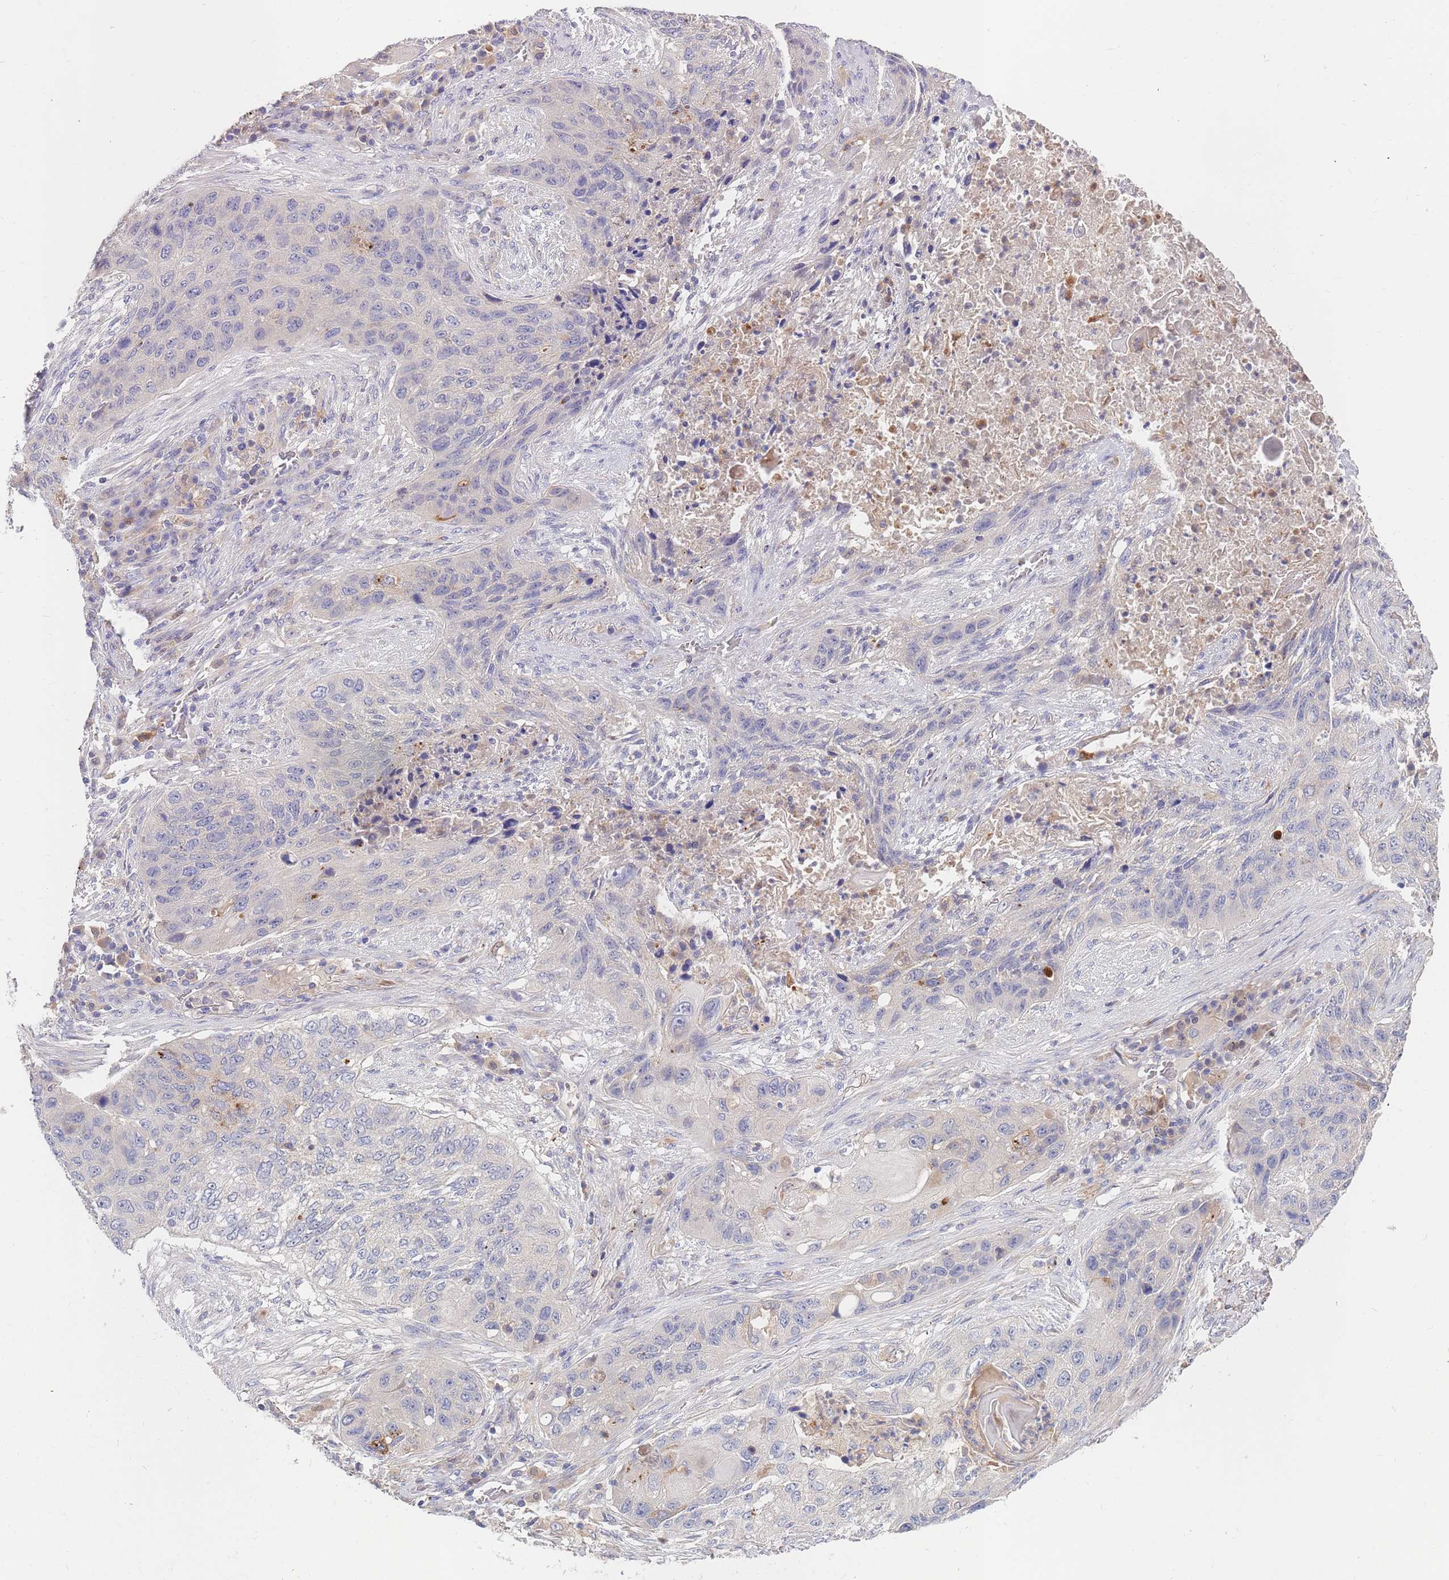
{"staining": {"intensity": "negative", "quantity": "none", "location": "none"}, "tissue": "lung cancer", "cell_type": "Tumor cells", "image_type": "cancer", "snomed": [{"axis": "morphology", "description": "Squamous cell carcinoma, NOS"}, {"axis": "topography", "description": "Lung"}], "caption": "Lung cancer stained for a protein using IHC reveals no staining tumor cells.", "gene": "BORCS5", "patient": {"sex": "female", "age": 63}}